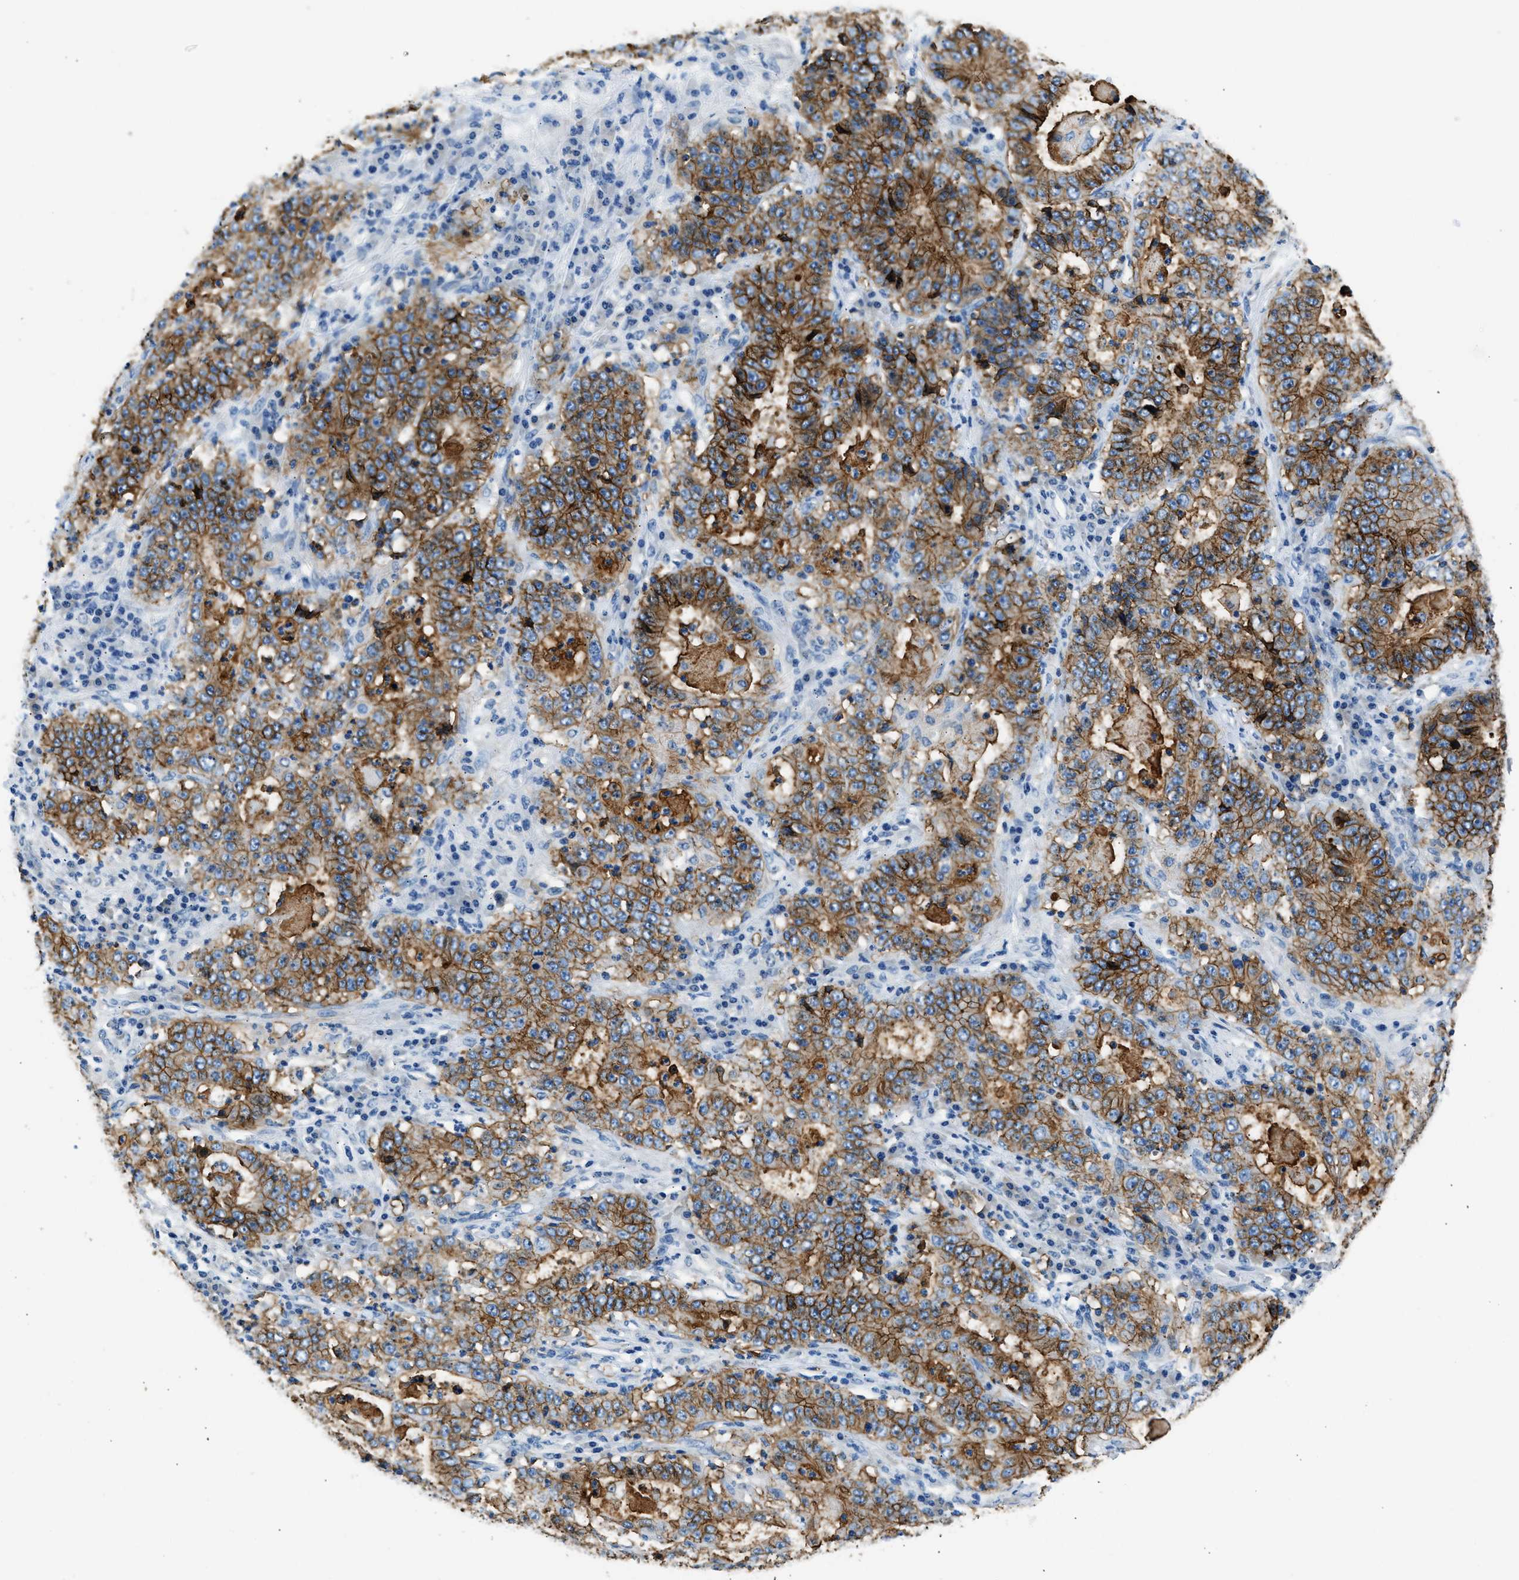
{"staining": {"intensity": "moderate", "quantity": ">75%", "location": "cytoplasmic/membranous"}, "tissue": "stomach cancer", "cell_type": "Tumor cells", "image_type": "cancer", "snomed": [{"axis": "morphology", "description": "Normal tissue, NOS"}, {"axis": "morphology", "description": "Adenocarcinoma, NOS"}, {"axis": "topography", "description": "Stomach, upper"}, {"axis": "topography", "description": "Stomach"}], "caption": "Human stomach adenocarcinoma stained with a protein marker reveals moderate staining in tumor cells.", "gene": "CLDN18", "patient": {"sex": "male", "age": 59}}